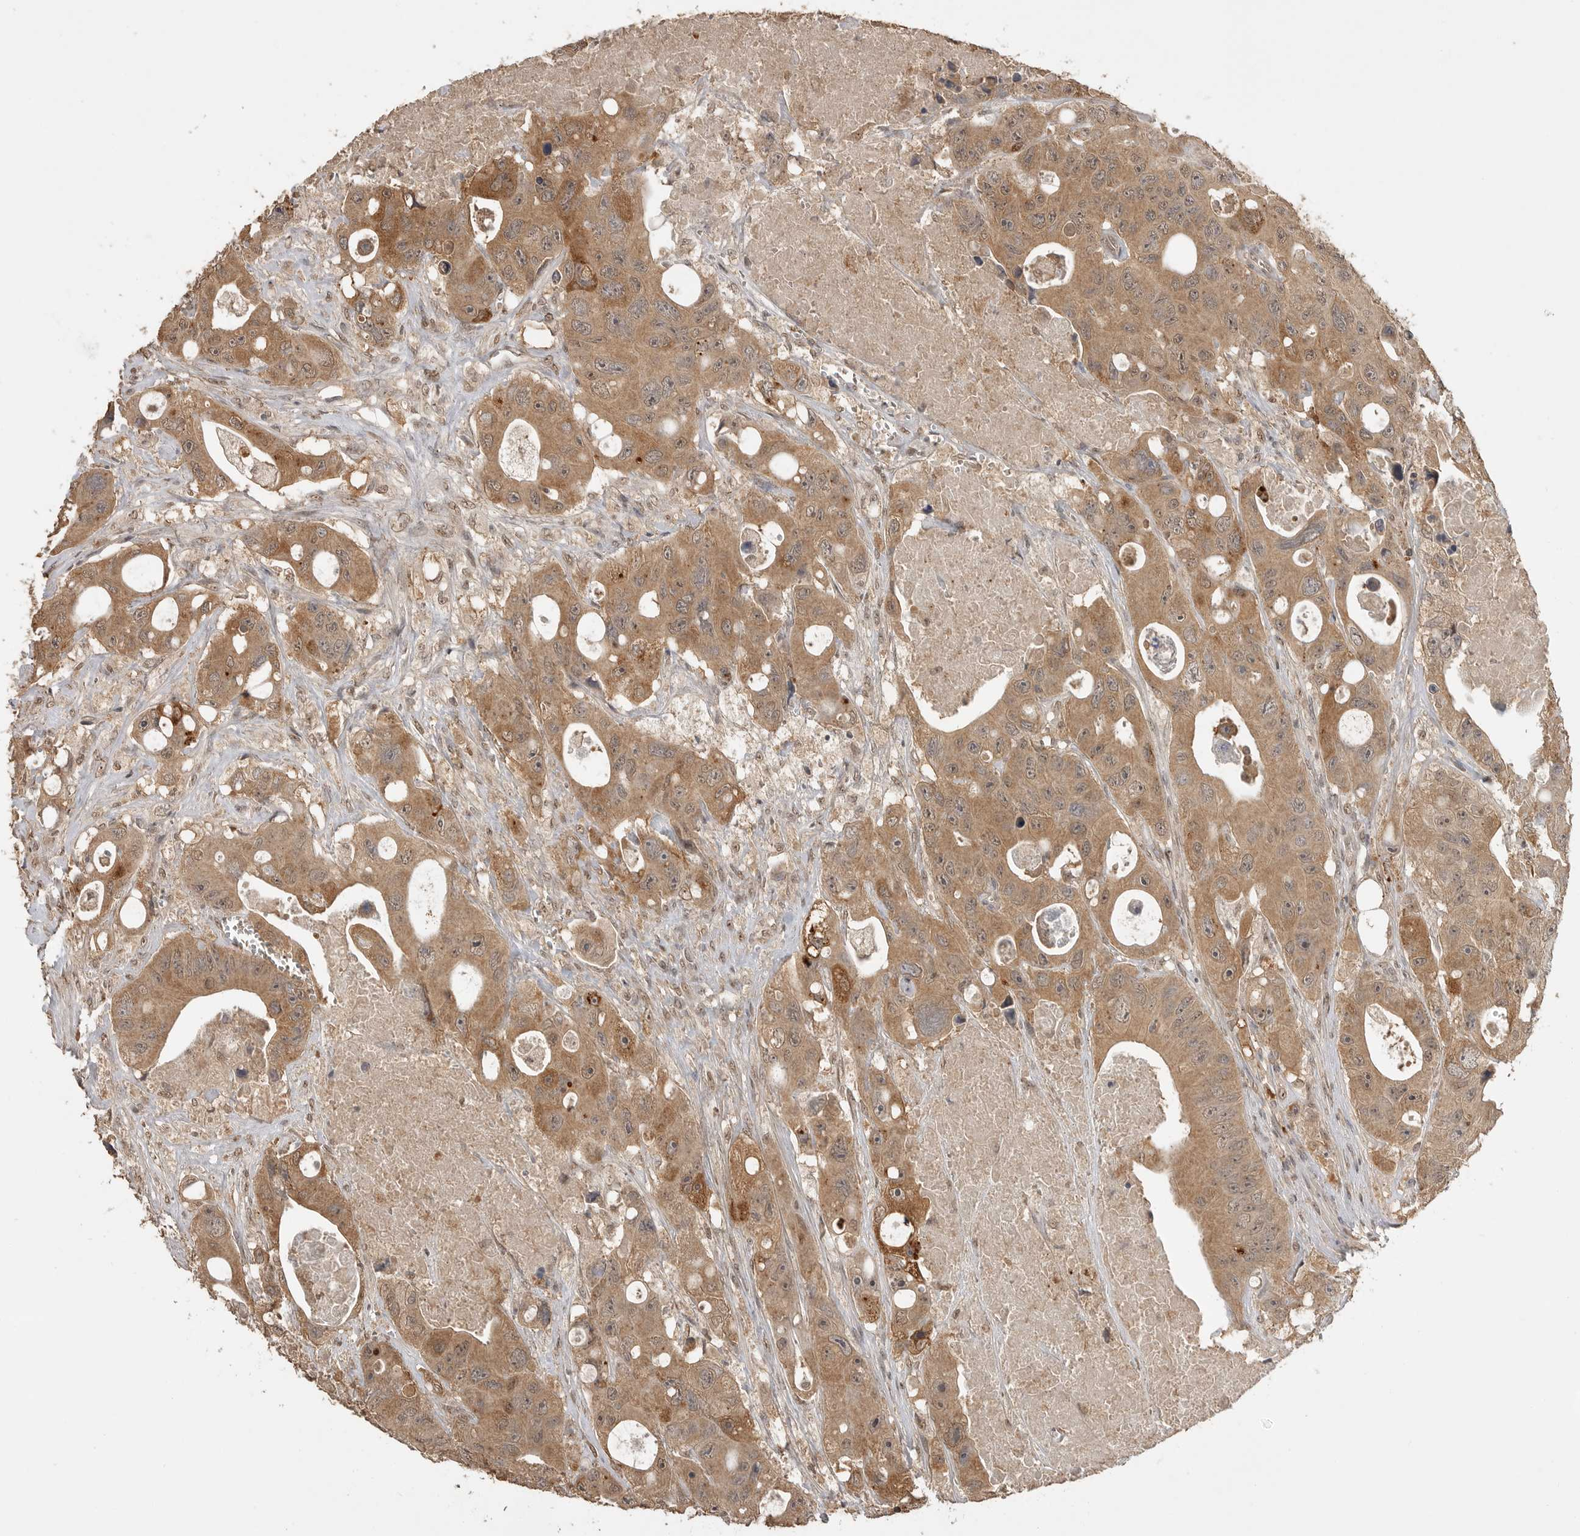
{"staining": {"intensity": "moderate", "quantity": ">75%", "location": "cytoplasmic/membranous"}, "tissue": "colorectal cancer", "cell_type": "Tumor cells", "image_type": "cancer", "snomed": [{"axis": "morphology", "description": "Adenocarcinoma, NOS"}, {"axis": "topography", "description": "Colon"}], "caption": "A brown stain labels moderate cytoplasmic/membranous positivity of a protein in human adenocarcinoma (colorectal) tumor cells.", "gene": "ASPSCR1", "patient": {"sex": "female", "age": 46}}